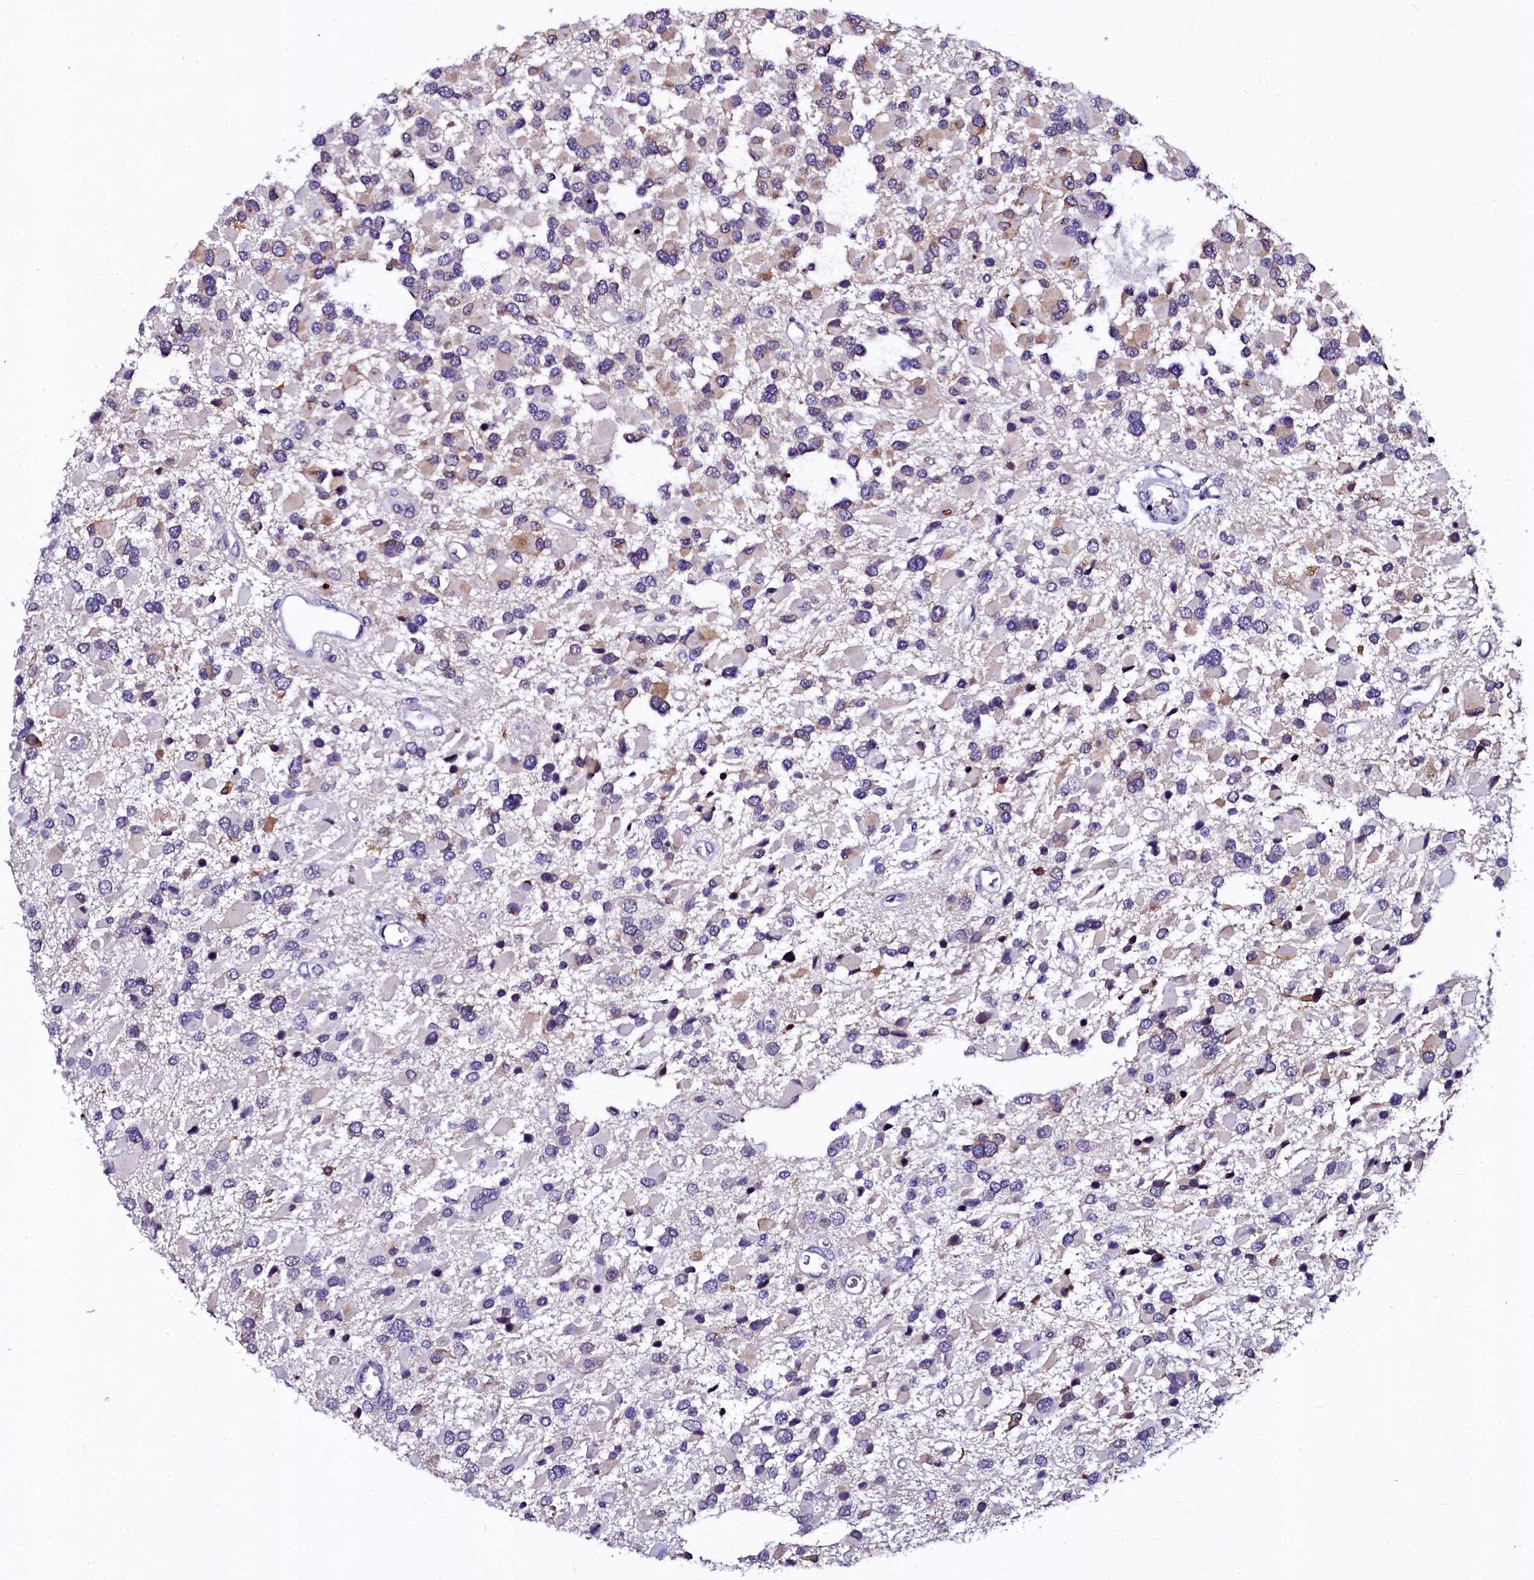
{"staining": {"intensity": "negative", "quantity": "none", "location": "none"}, "tissue": "glioma", "cell_type": "Tumor cells", "image_type": "cancer", "snomed": [{"axis": "morphology", "description": "Glioma, malignant, High grade"}, {"axis": "topography", "description": "Brain"}], "caption": "Image shows no protein expression in tumor cells of glioma tissue.", "gene": "CTDSPL2", "patient": {"sex": "male", "age": 53}}